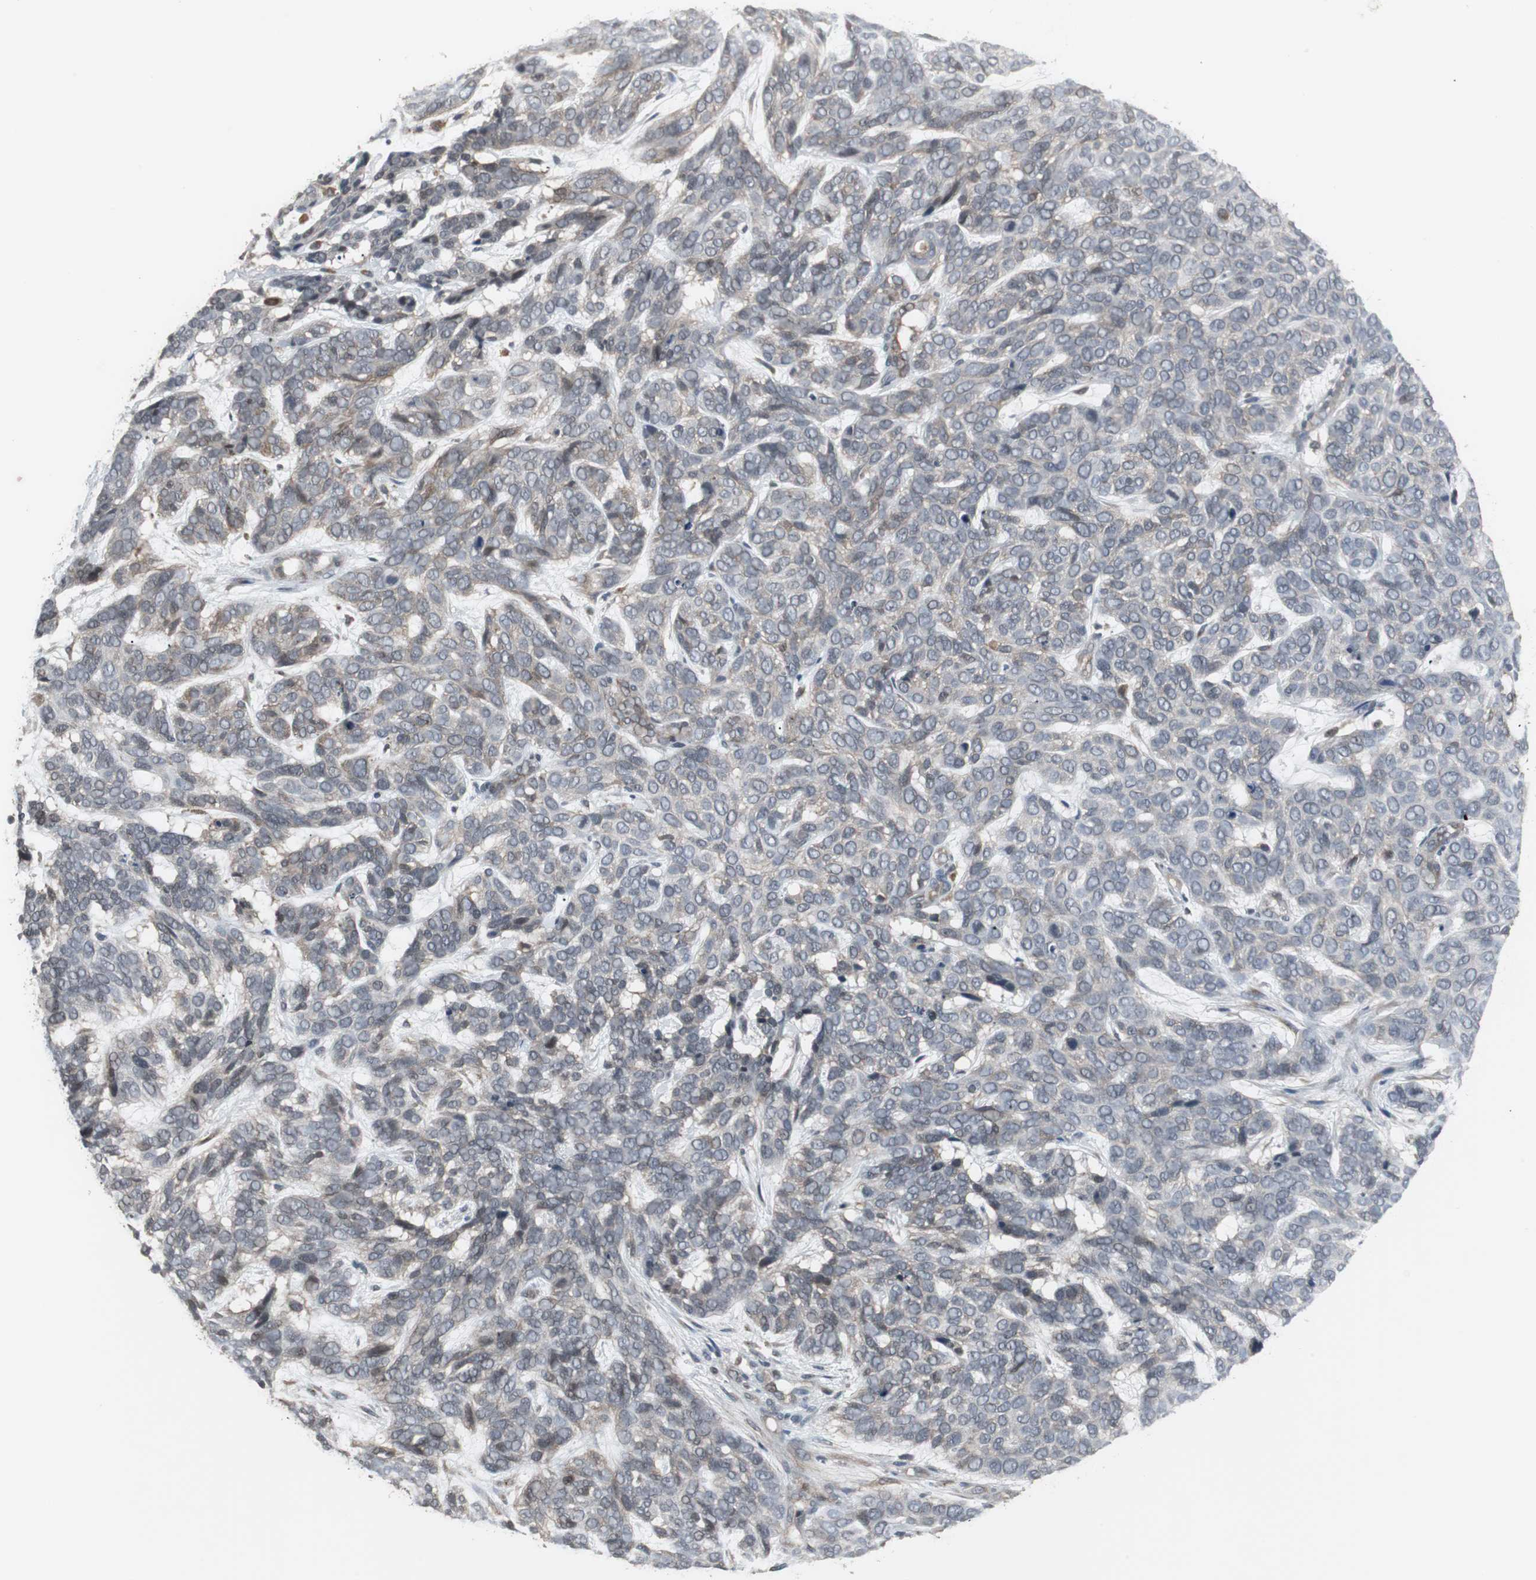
{"staining": {"intensity": "weak", "quantity": "25%-75%", "location": "cytoplasmic/membranous"}, "tissue": "skin cancer", "cell_type": "Tumor cells", "image_type": "cancer", "snomed": [{"axis": "morphology", "description": "Basal cell carcinoma"}, {"axis": "topography", "description": "Skin"}], "caption": "Tumor cells reveal low levels of weak cytoplasmic/membranous positivity in approximately 25%-75% of cells in skin cancer.", "gene": "ATP2B2", "patient": {"sex": "male", "age": 87}}